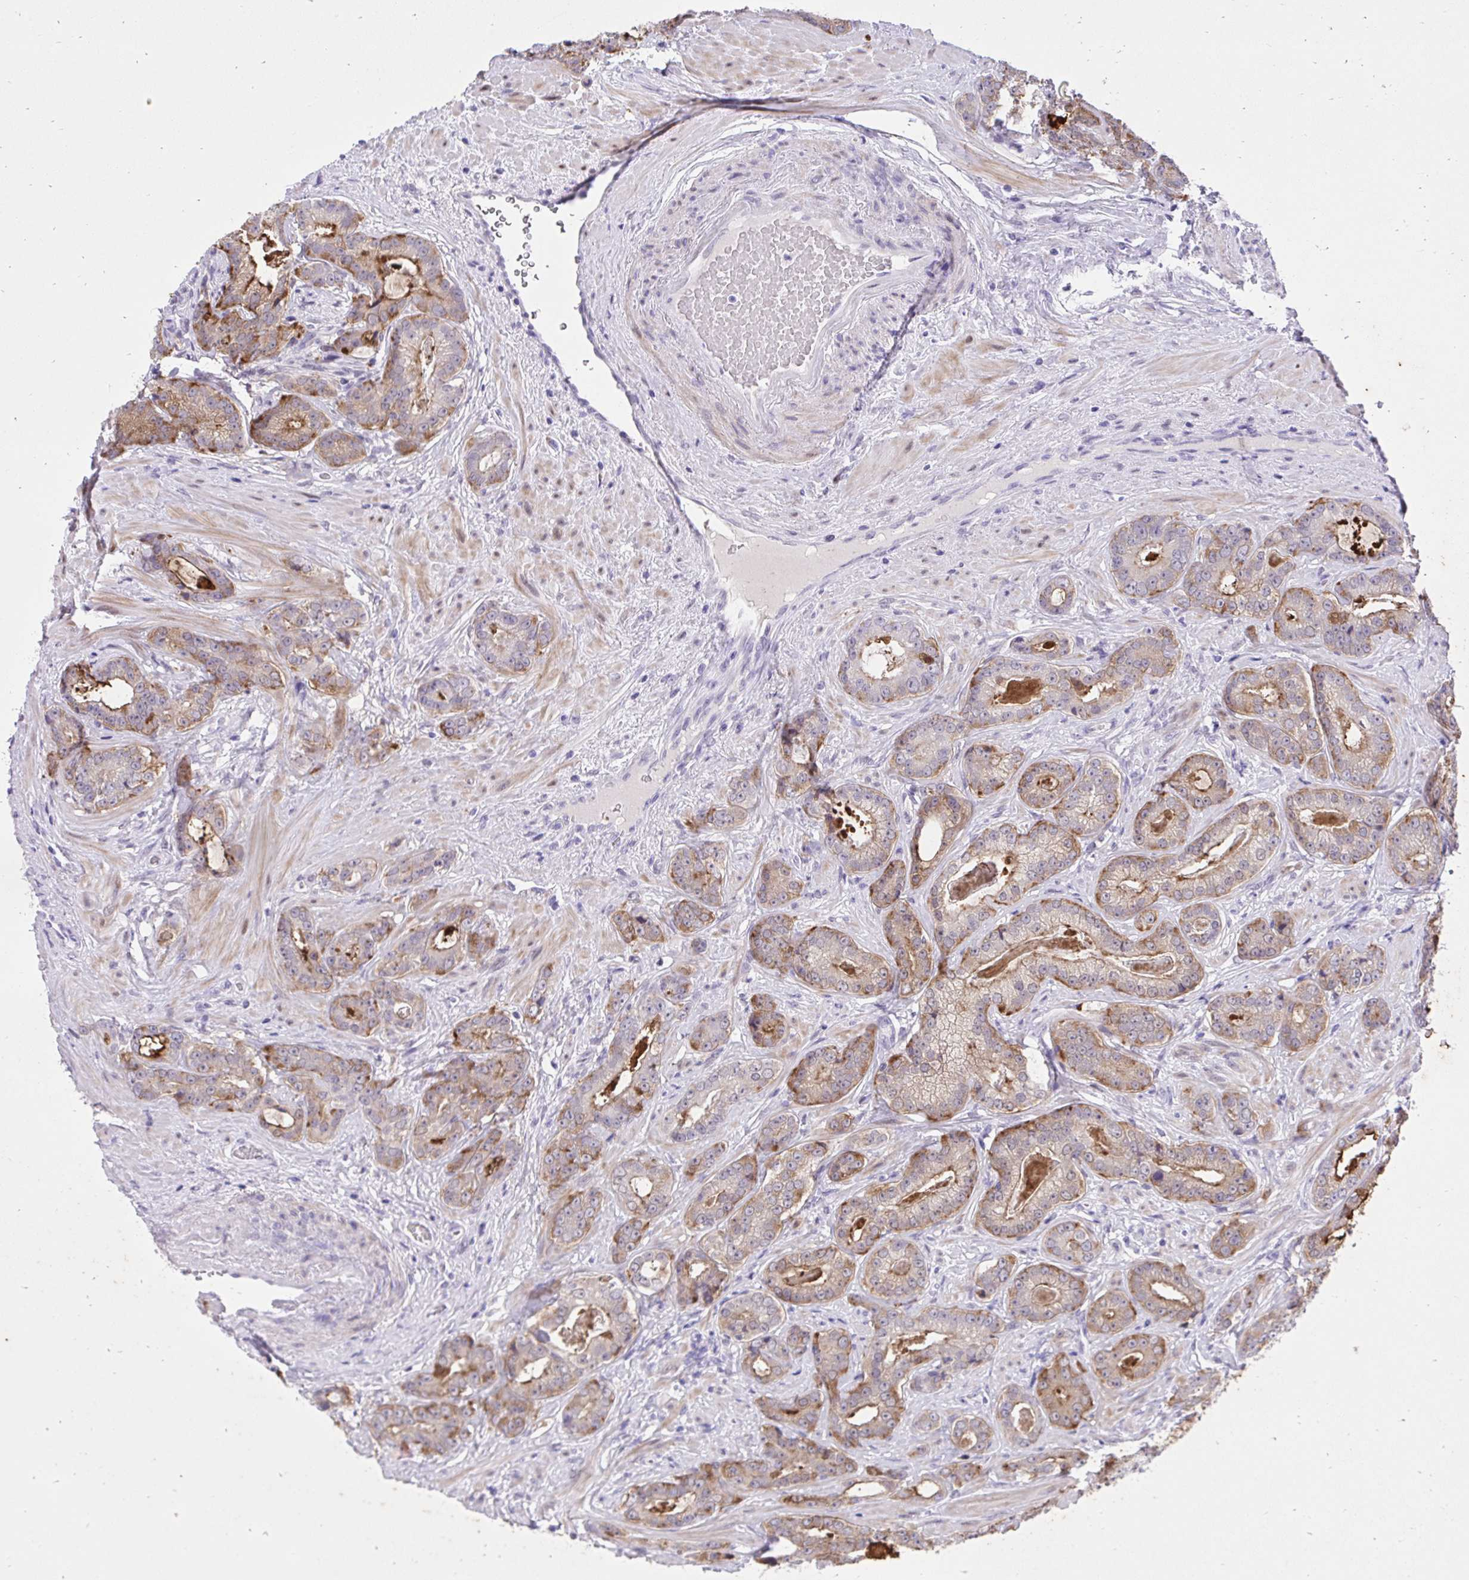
{"staining": {"intensity": "moderate", "quantity": "25%-75%", "location": "cytoplasmic/membranous,nuclear"}, "tissue": "prostate cancer", "cell_type": "Tumor cells", "image_type": "cancer", "snomed": [{"axis": "morphology", "description": "Adenocarcinoma, Low grade"}, {"axis": "topography", "description": "Prostate"}], "caption": "An immunohistochemistry photomicrograph of neoplastic tissue is shown. Protein staining in brown highlights moderate cytoplasmic/membranous and nuclear positivity in low-grade adenocarcinoma (prostate) within tumor cells.", "gene": "KLK1", "patient": {"sex": "male", "age": 61}}